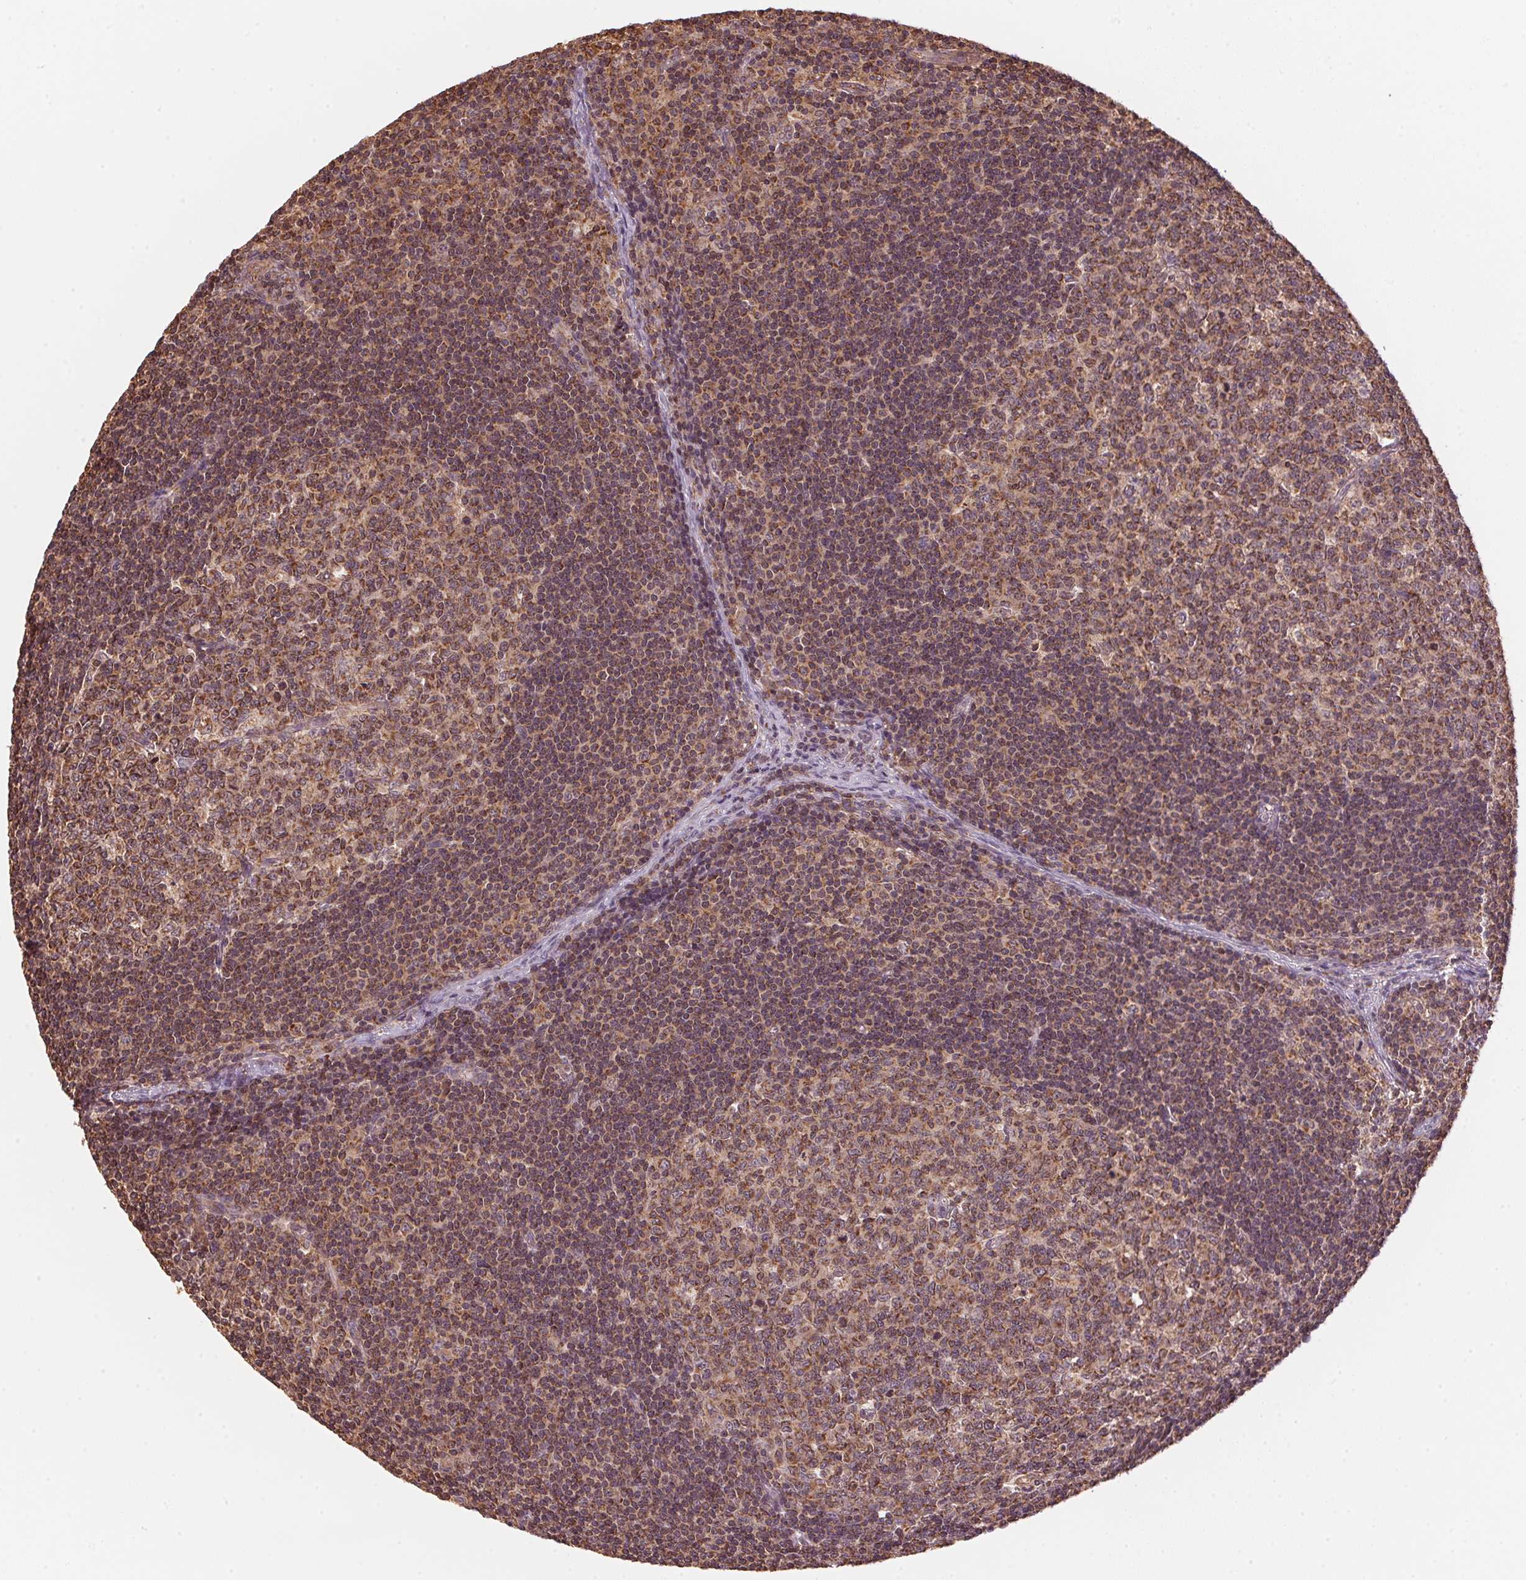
{"staining": {"intensity": "moderate", "quantity": ">75%", "location": "cytoplasmic/membranous"}, "tissue": "lymph node", "cell_type": "Germinal center cells", "image_type": "normal", "snomed": [{"axis": "morphology", "description": "Normal tissue, NOS"}, {"axis": "topography", "description": "Lymph node"}], "caption": "A photomicrograph of lymph node stained for a protein shows moderate cytoplasmic/membranous brown staining in germinal center cells. The staining was performed using DAB (3,3'-diaminobenzidine), with brown indicating positive protein expression. Nuclei are stained blue with hematoxylin.", "gene": "ARHGAP6", "patient": {"sex": "female", "age": 41}}